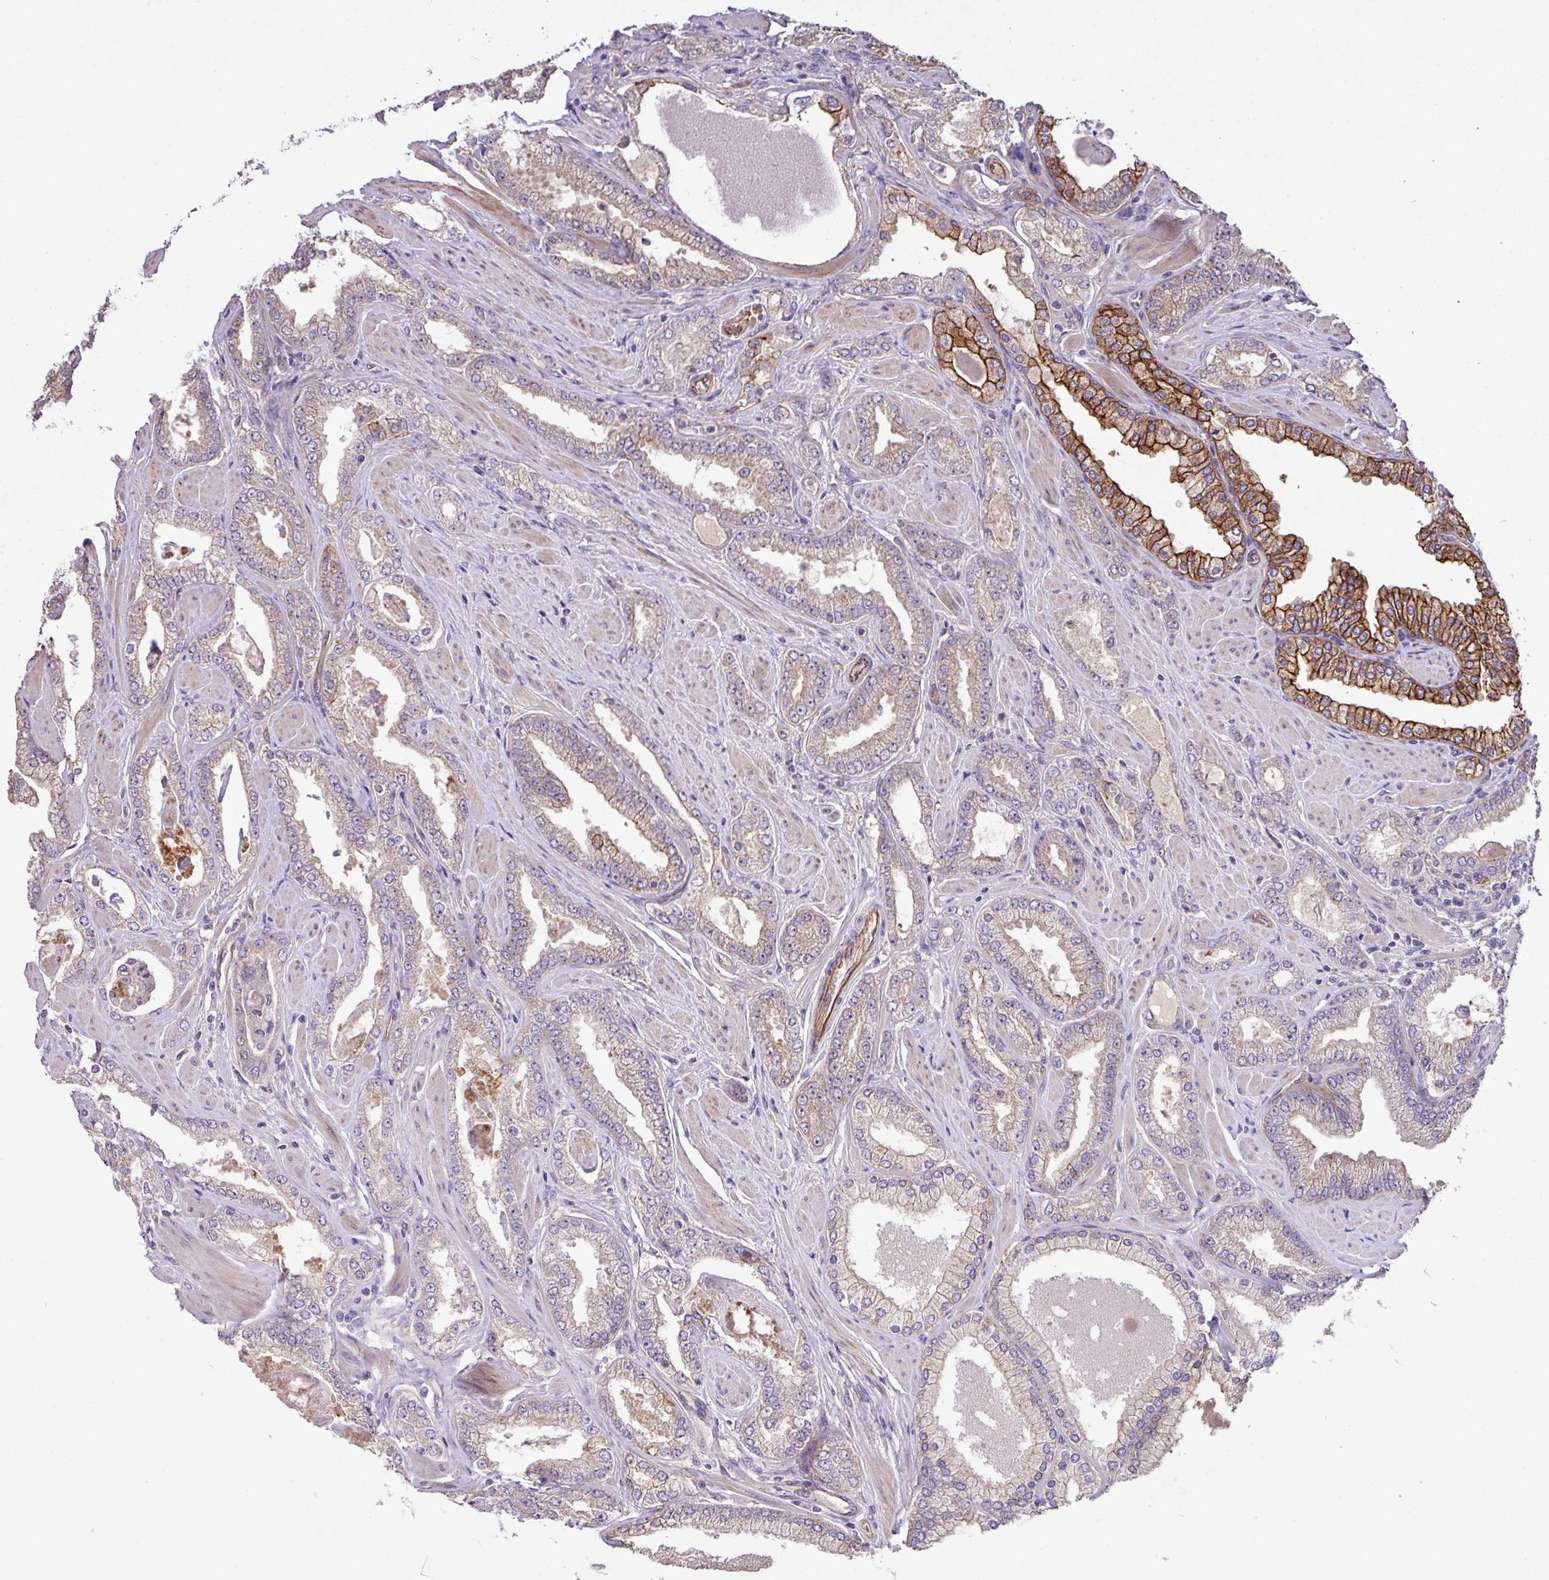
{"staining": {"intensity": "moderate", "quantity": "25%-75%", "location": "cytoplasmic/membranous"}, "tissue": "prostate cancer", "cell_type": "Tumor cells", "image_type": "cancer", "snomed": [{"axis": "morphology", "description": "Adenocarcinoma, Low grade"}, {"axis": "topography", "description": "Prostate"}], "caption": "Immunohistochemistry (IHC) micrograph of neoplastic tissue: human prostate cancer (low-grade adenocarcinoma) stained using immunohistochemistry (IHC) exhibits medium levels of moderate protein expression localized specifically in the cytoplasmic/membranous of tumor cells, appearing as a cytoplasmic/membranous brown color.", "gene": "LRRC53", "patient": {"sex": "male", "age": 42}}